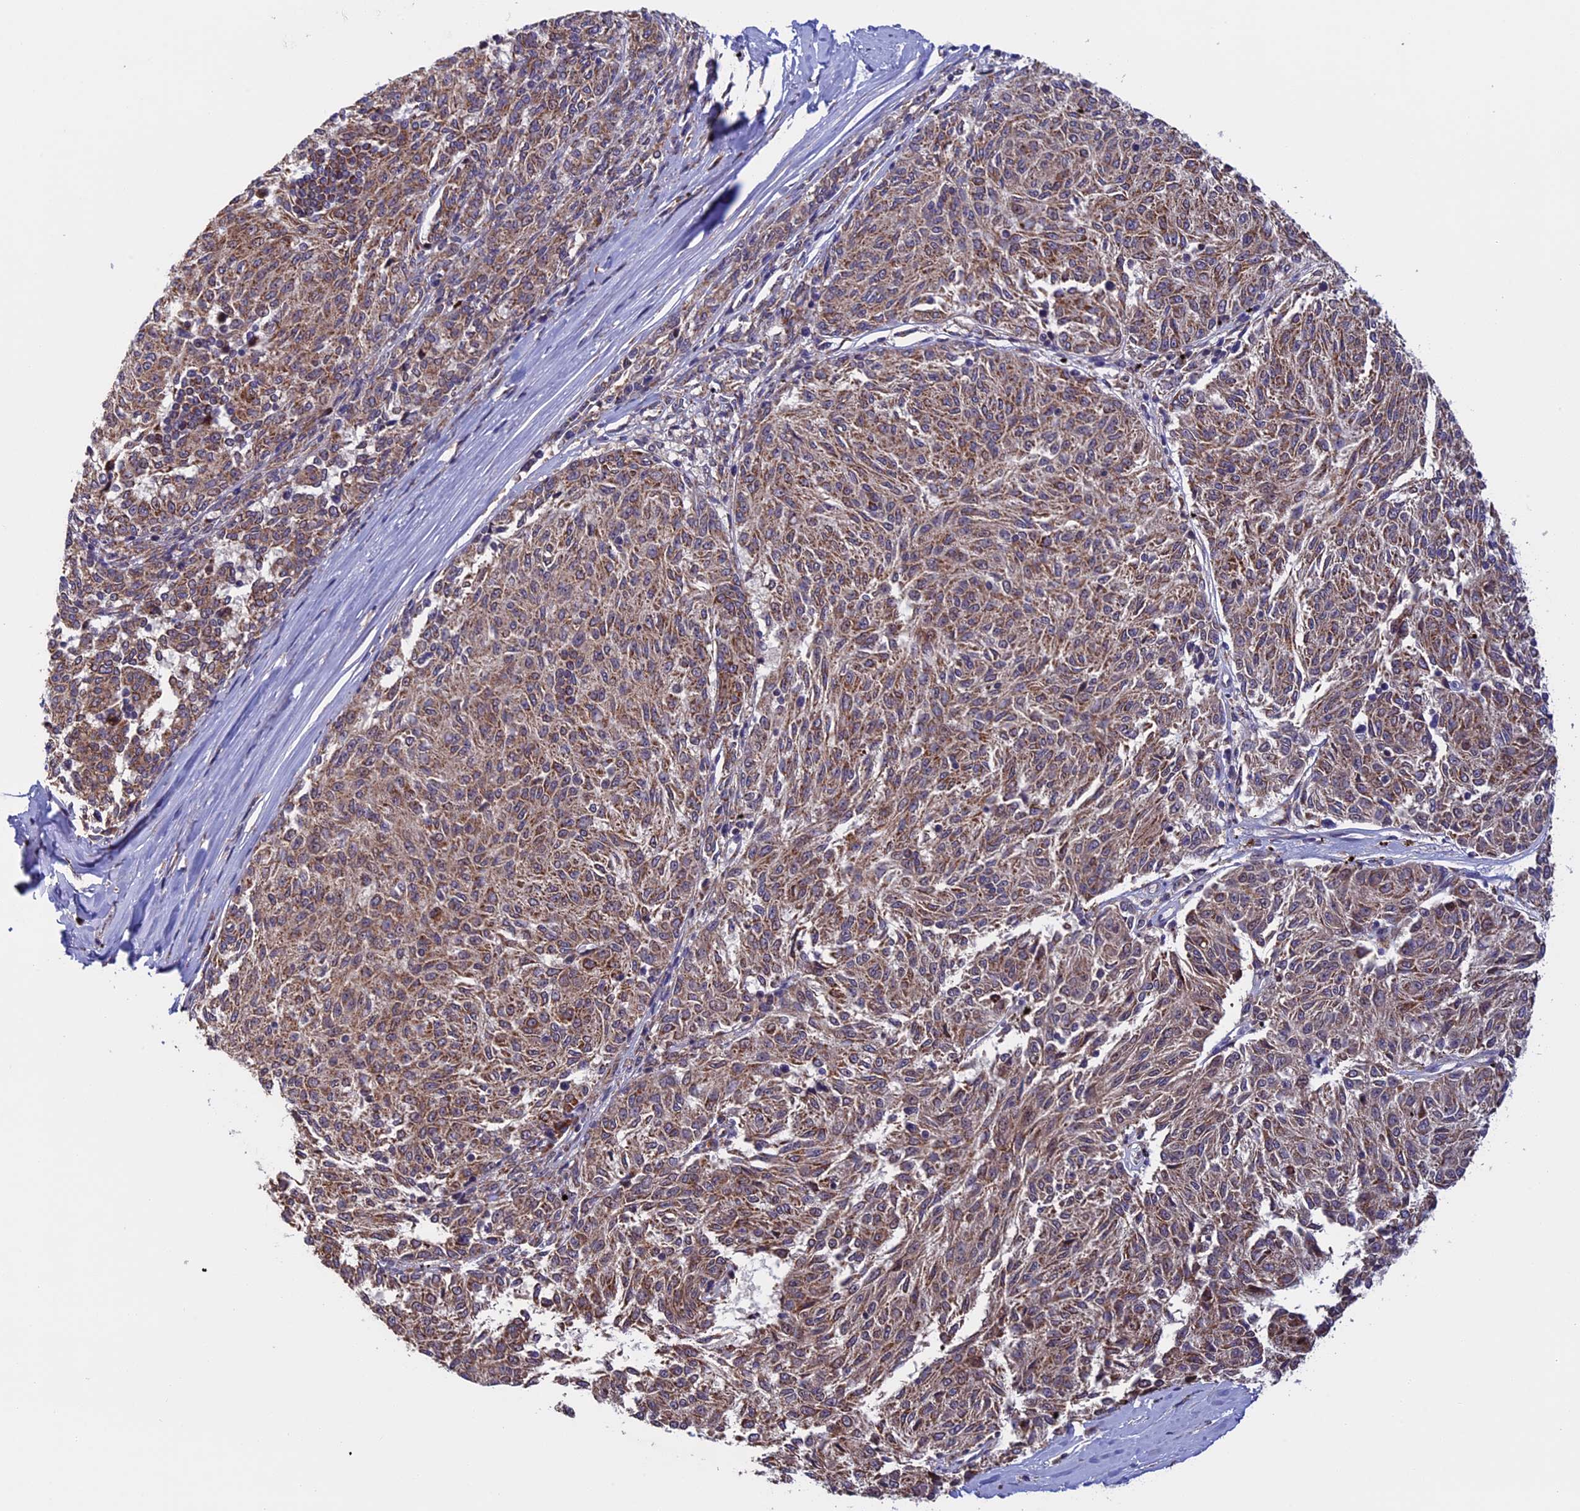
{"staining": {"intensity": "moderate", "quantity": ">75%", "location": "cytoplasmic/membranous"}, "tissue": "melanoma", "cell_type": "Tumor cells", "image_type": "cancer", "snomed": [{"axis": "morphology", "description": "Malignant melanoma, NOS"}, {"axis": "topography", "description": "Skin"}], "caption": "Human malignant melanoma stained with a brown dye reveals moderate cytoplasmic/membranous positive positivity in approximately >75% of tumor cells.", "gene": "RNF17", "patient": {"sex": "female", "age": 72}}